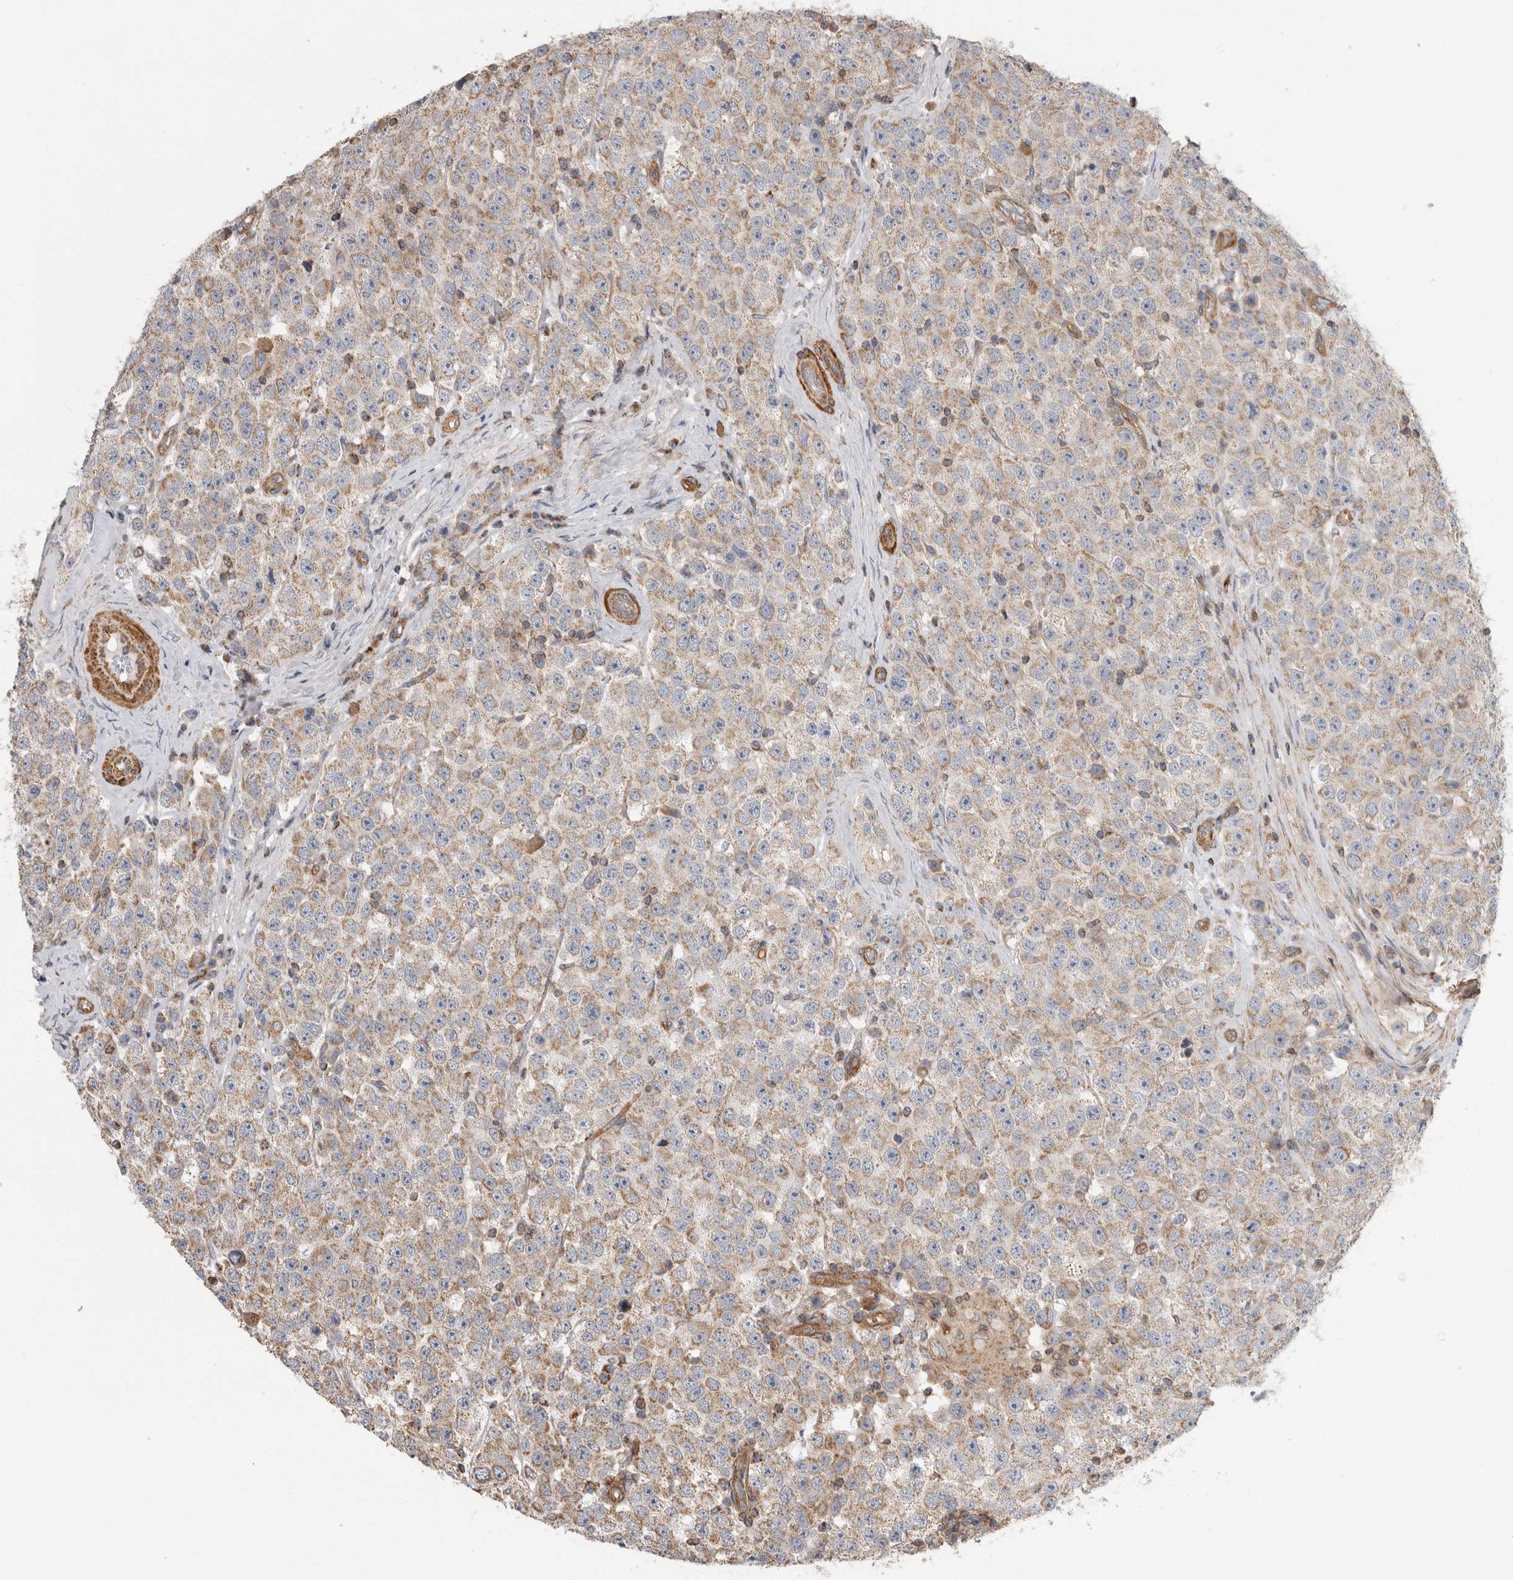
{"staining": {"intensity": "weak", "quantity": ">75%", "location": "cytoplasmic/membranous"}, "tissue": "testis cancer", "cell_type": "Tumor cells", "image_type": "cancer", "snomed": [{"axis": "morphology", "description": "Seminoma, NOS"}, {"axis": "morphology", "description": "Carcinoma, Embryonal, NOS"}, {"axis": "topography", "description": "Testis"}], "caption": "Protein positivity by immunohistochemistry (IHC) reveals weak cytoplasmic/membranous staining in approximately >75% of tumor cells in testis cancer (seminoma).", "gene": "SFXN2", "patient": {"sex": "male", "age": 28}}